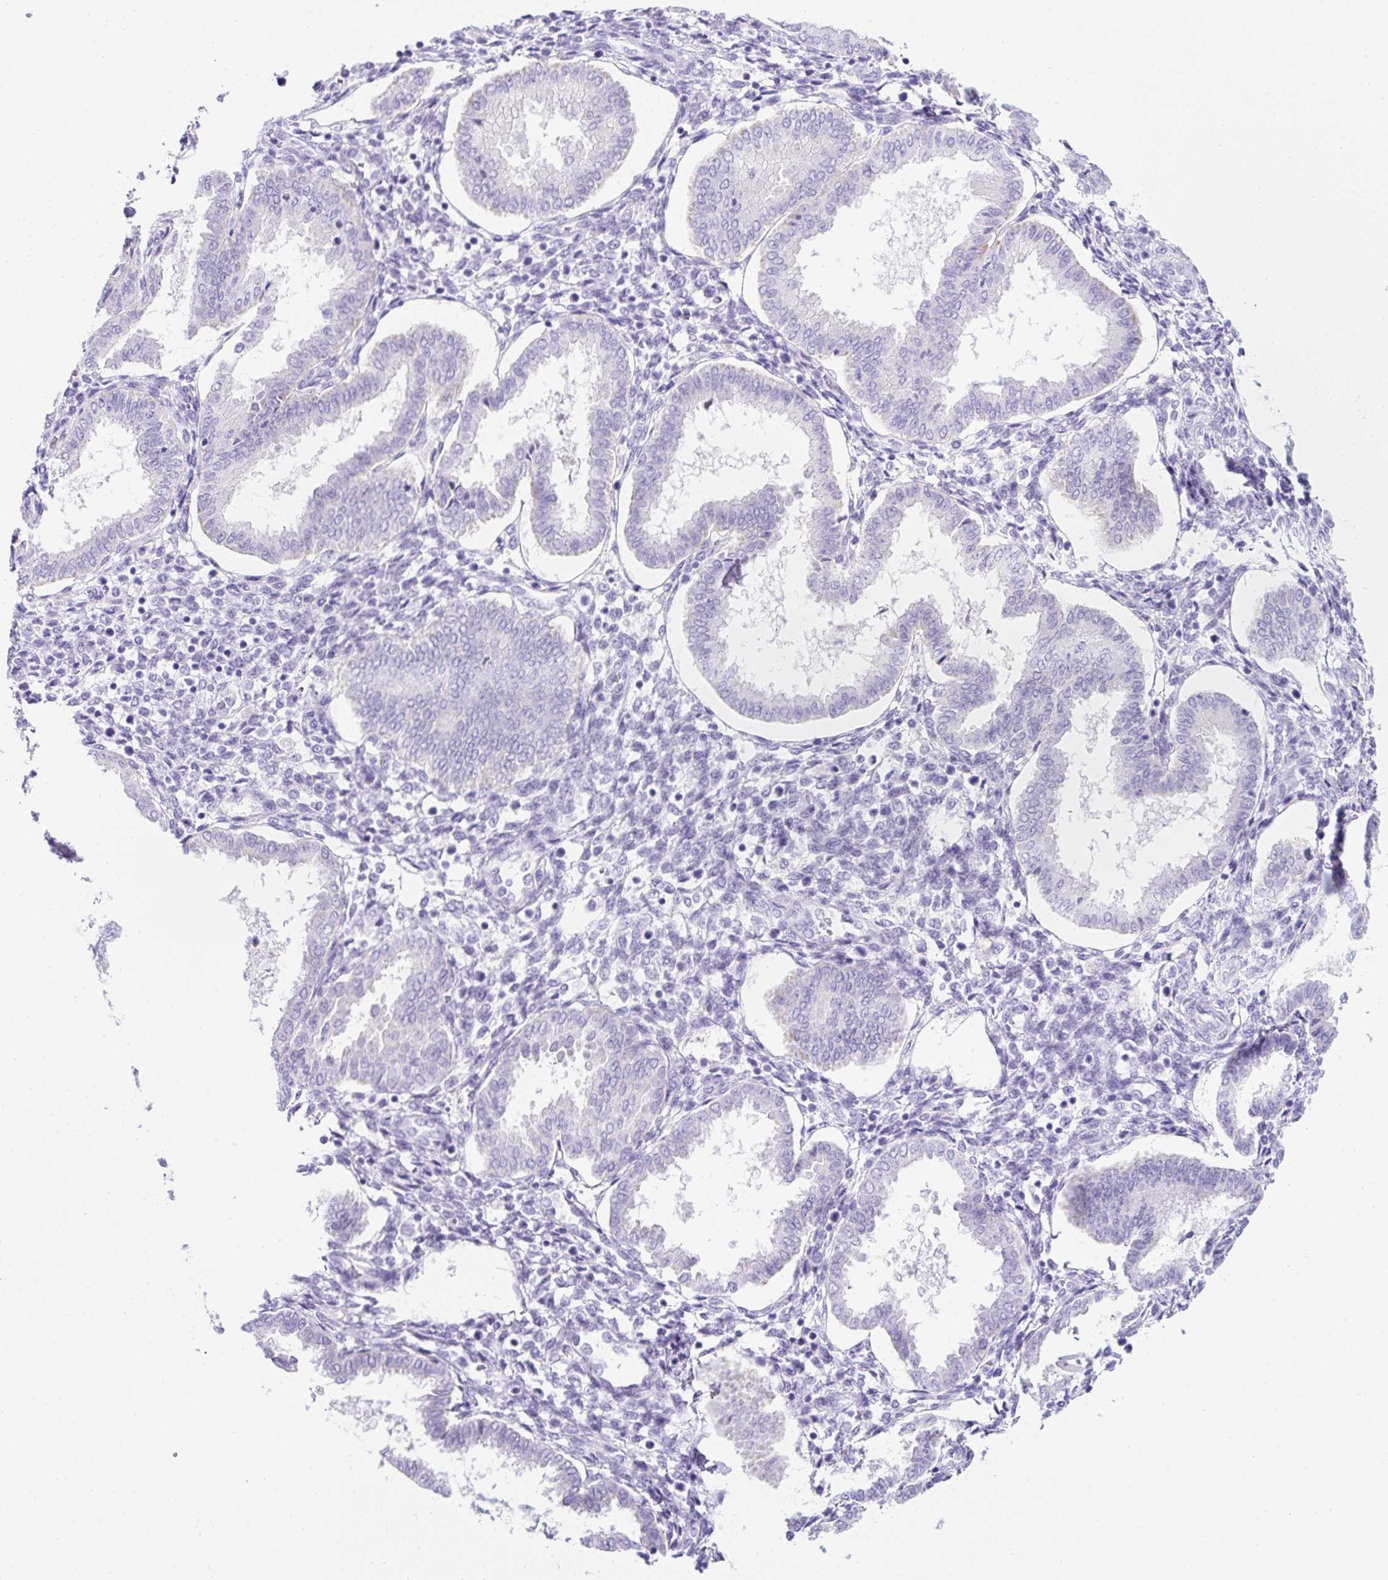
{"staining": {"intensity": "negative", "quantity": "none", "location": "none"}, "tissue": "endometrium", "cell_type": "Cells in endometrial stroma", "image_type": "normal", "snomed": [{"axis": "morphology", "description": "Normal tissue, NOS"}, {"axis": "topography", "description": "Endometrium"}], "caption": "Cells in endometrial stroma show no significant staining in benign endometrium. (DAB (3,3'-diaminobenzidine) IHC, high magnification).", "gene": "KRT12", "patient": {"sex": "female", "age": 24}}